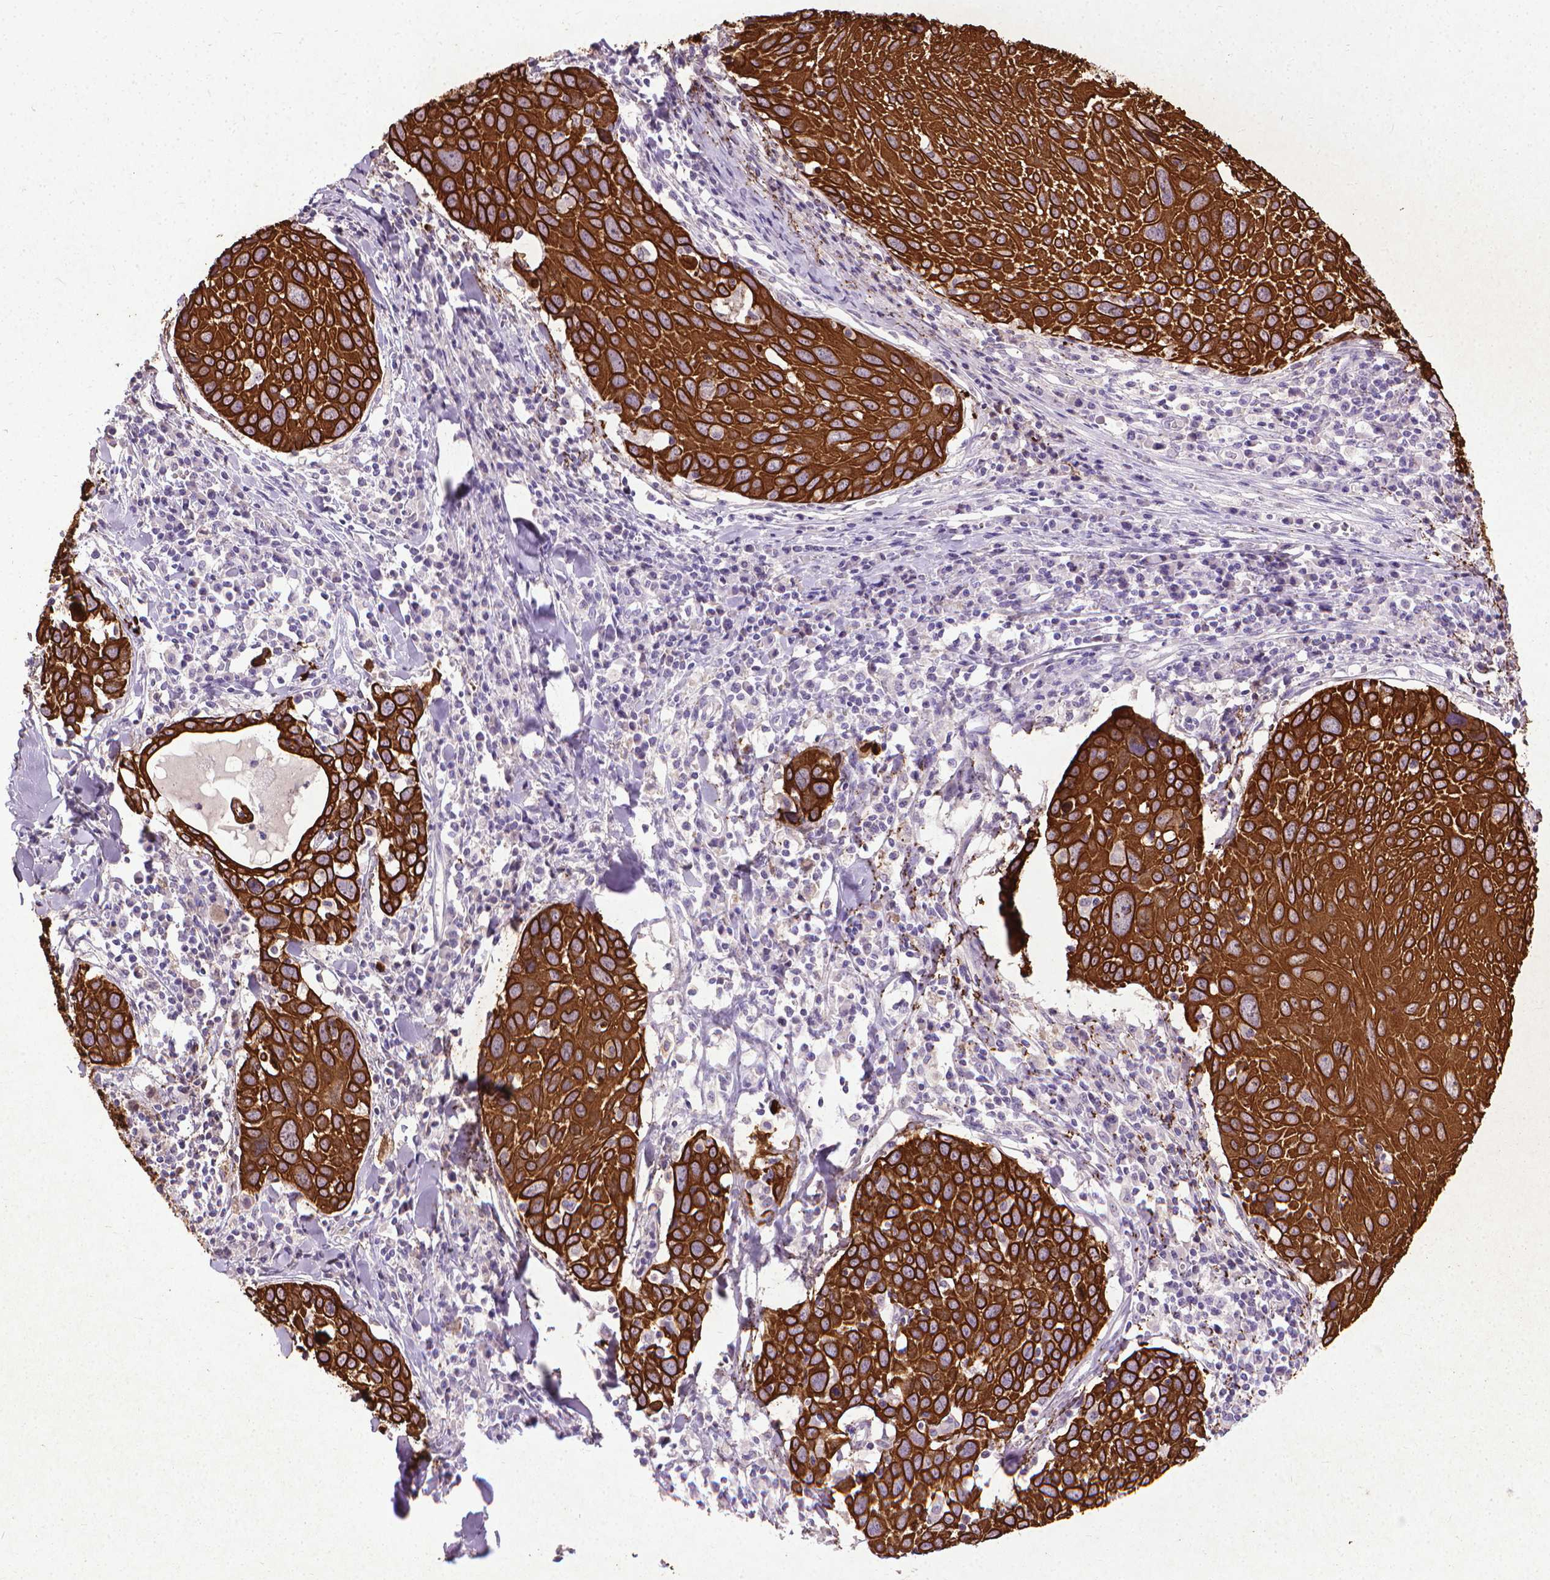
{"staining": {"intensity": "strong", "quantity": ">75%", "location": "cytoplasmic/membranous"}, "tissue": "lung cancer", "cell_type": "Tumor cells", "image_type": "cancer", "snomed": [{"axis": "morphology", "description": "Squamous cell carcinoma, NOS"}, {"axis": "topography", "description": "Lung"}], "caption": "Brown immunohistochemical staining in squamous cell carcinoma (lung) displays strong cytoplasmic/membranous positivity in about >75% of tumor cells.", "gene": "KRT5", "patient": {"sex": "male", "age": 57}}